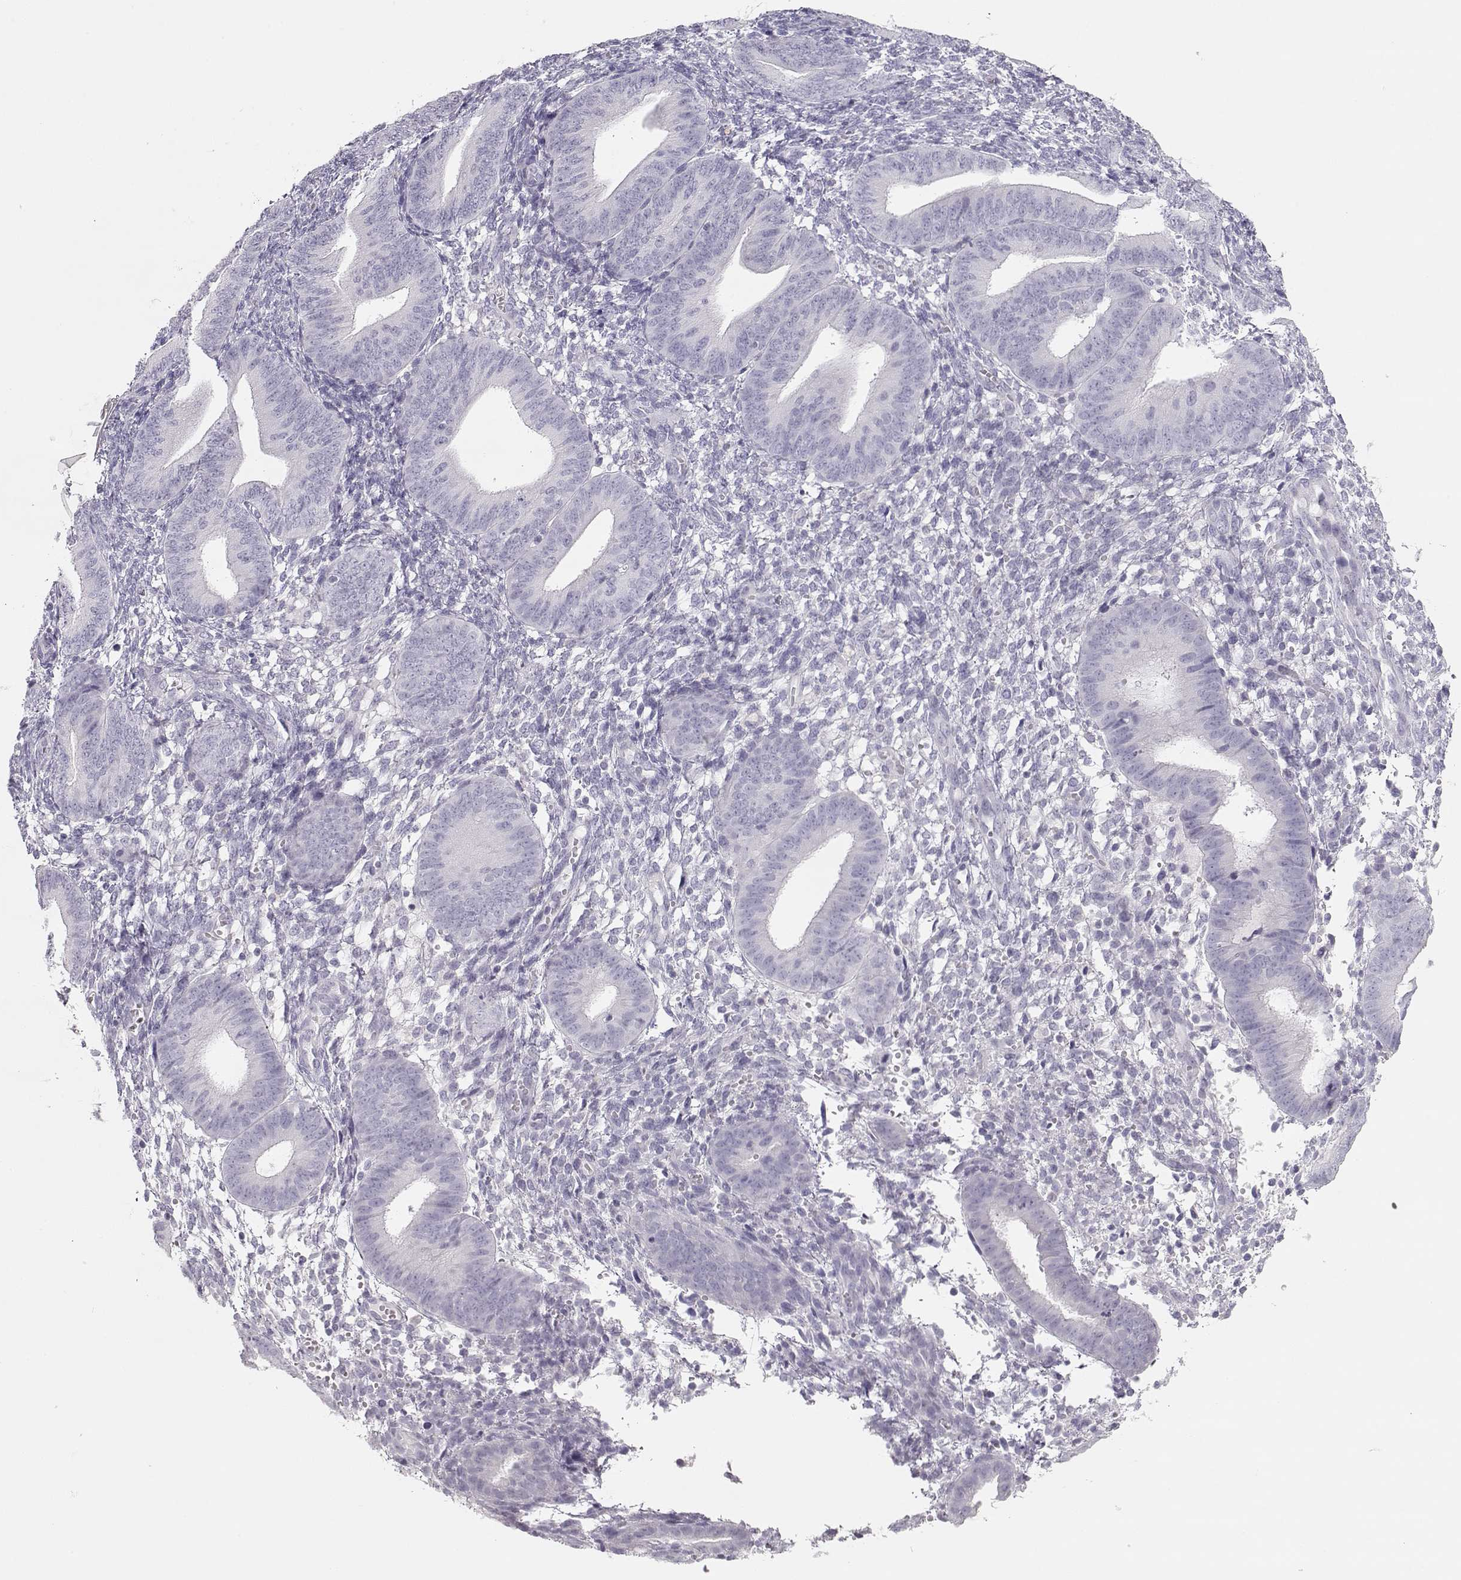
{"staining": {"intensity": "negative", "quantity": "none", "location": "none"}, "tissue": "endometrium", "cell_type": "Cells in endometrial stroma", "image_type": "normal", "snomed": [{"axis": "morphology", "description": "Normal tissue, NOS"}, {"axis": "topography", "description": "Endometrium"}], "caption": "IHC micrograph of unremarkable human endometrium stained for a protein (brown), which exhibits no staining in cells in endometrial stroma.", "gene": "LEPR", "patient": {"sex": "female", "age": 39}}